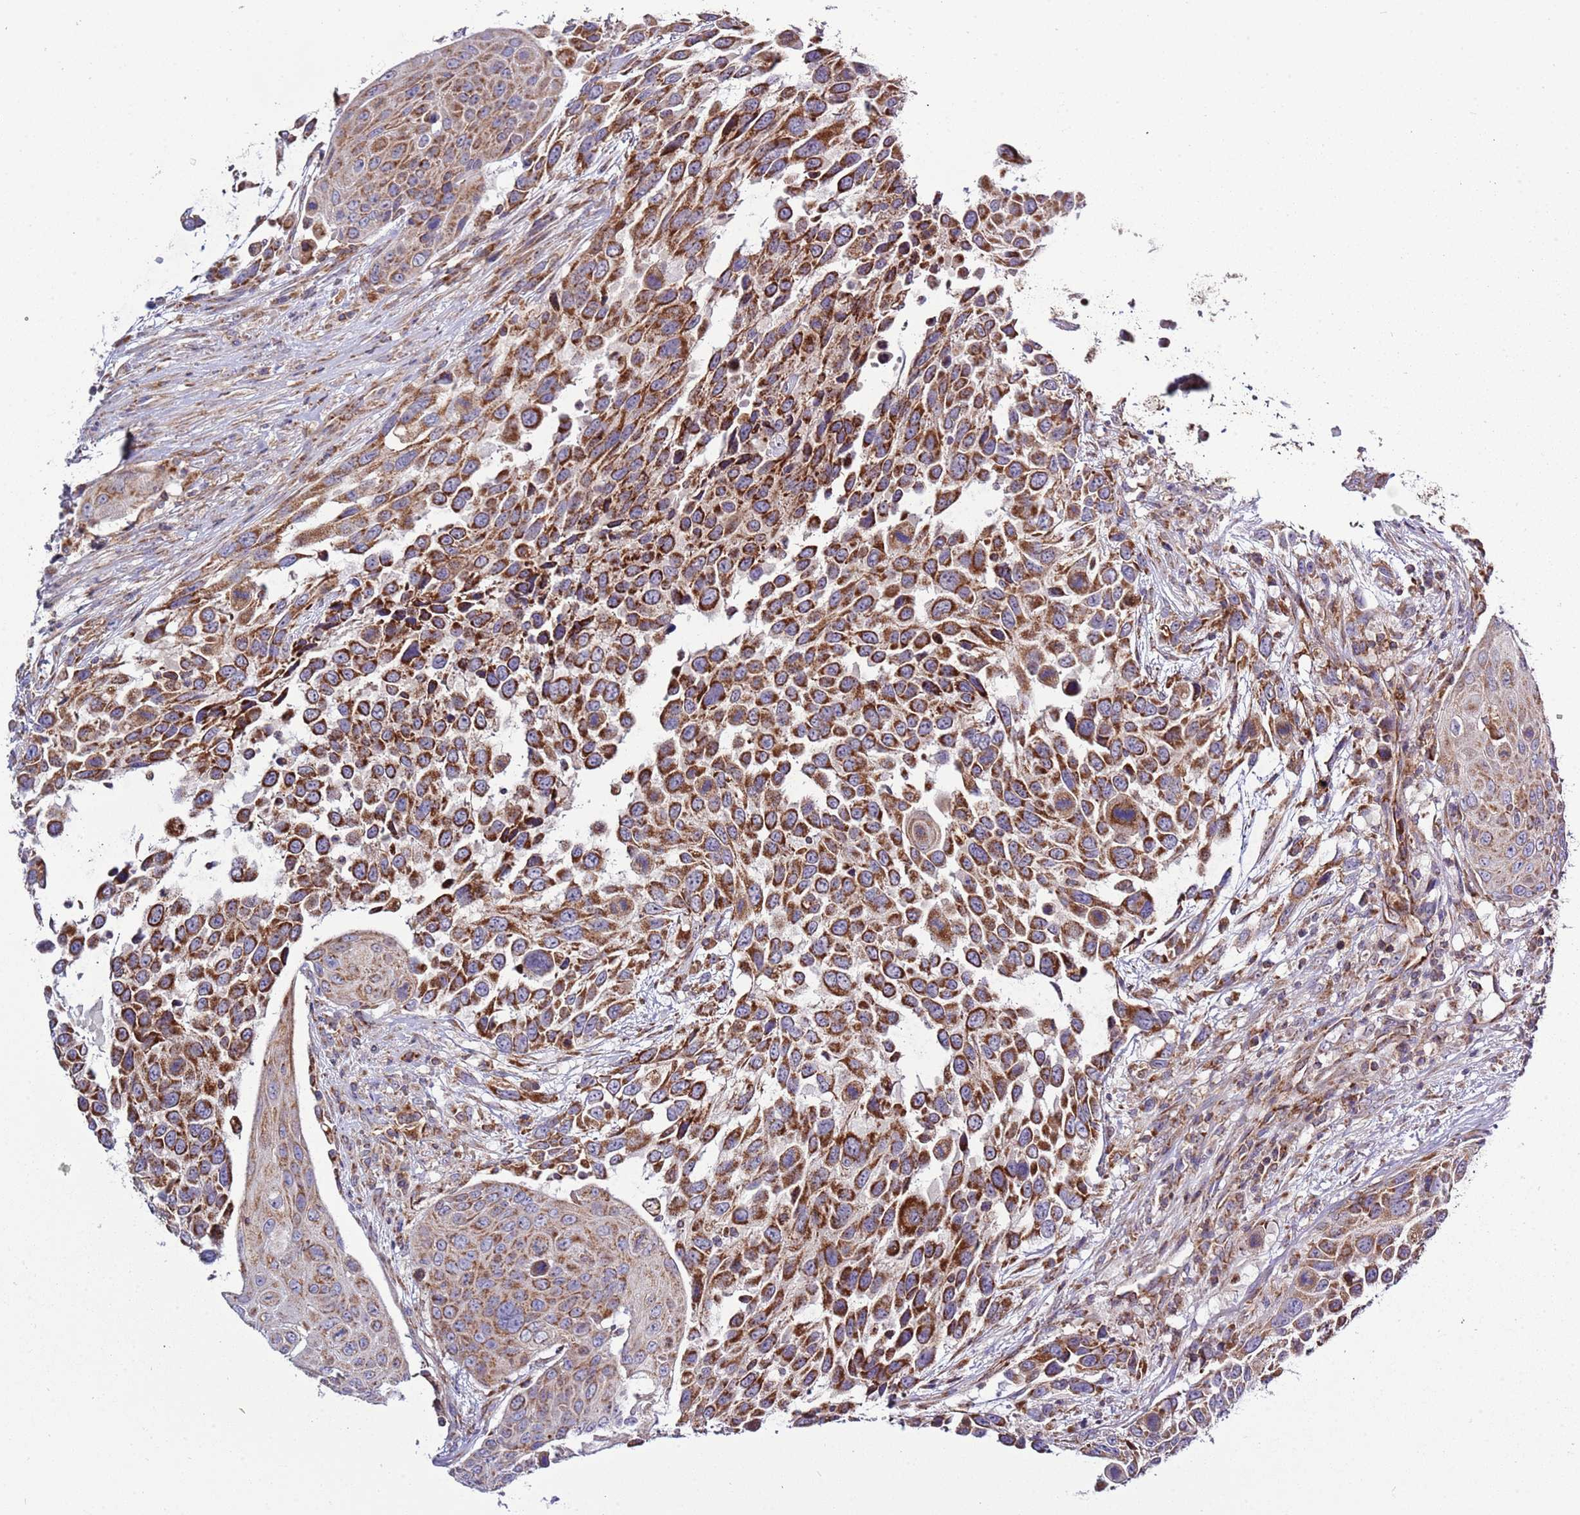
{"staining": {"intensity": "strong", "quantity": ">75%", "location": "cytoplasmic/membranous"}, "tissue": "urothelial cancer", "cell_type": "Tumor cells", "image_type": "cancer", "snomed": [{"axis": "morphology", "description": "Urothelial carcinoma, High grade"}, {"axis": "topography", "description": "Urinary bladder"}], "caption": "Tumor cells show strong cytoplasmic/membranous positivity in about >75% of cells in urothelial cancer.", "gene": "IRS4", "patient": {"sex": "female", "age": 70}}